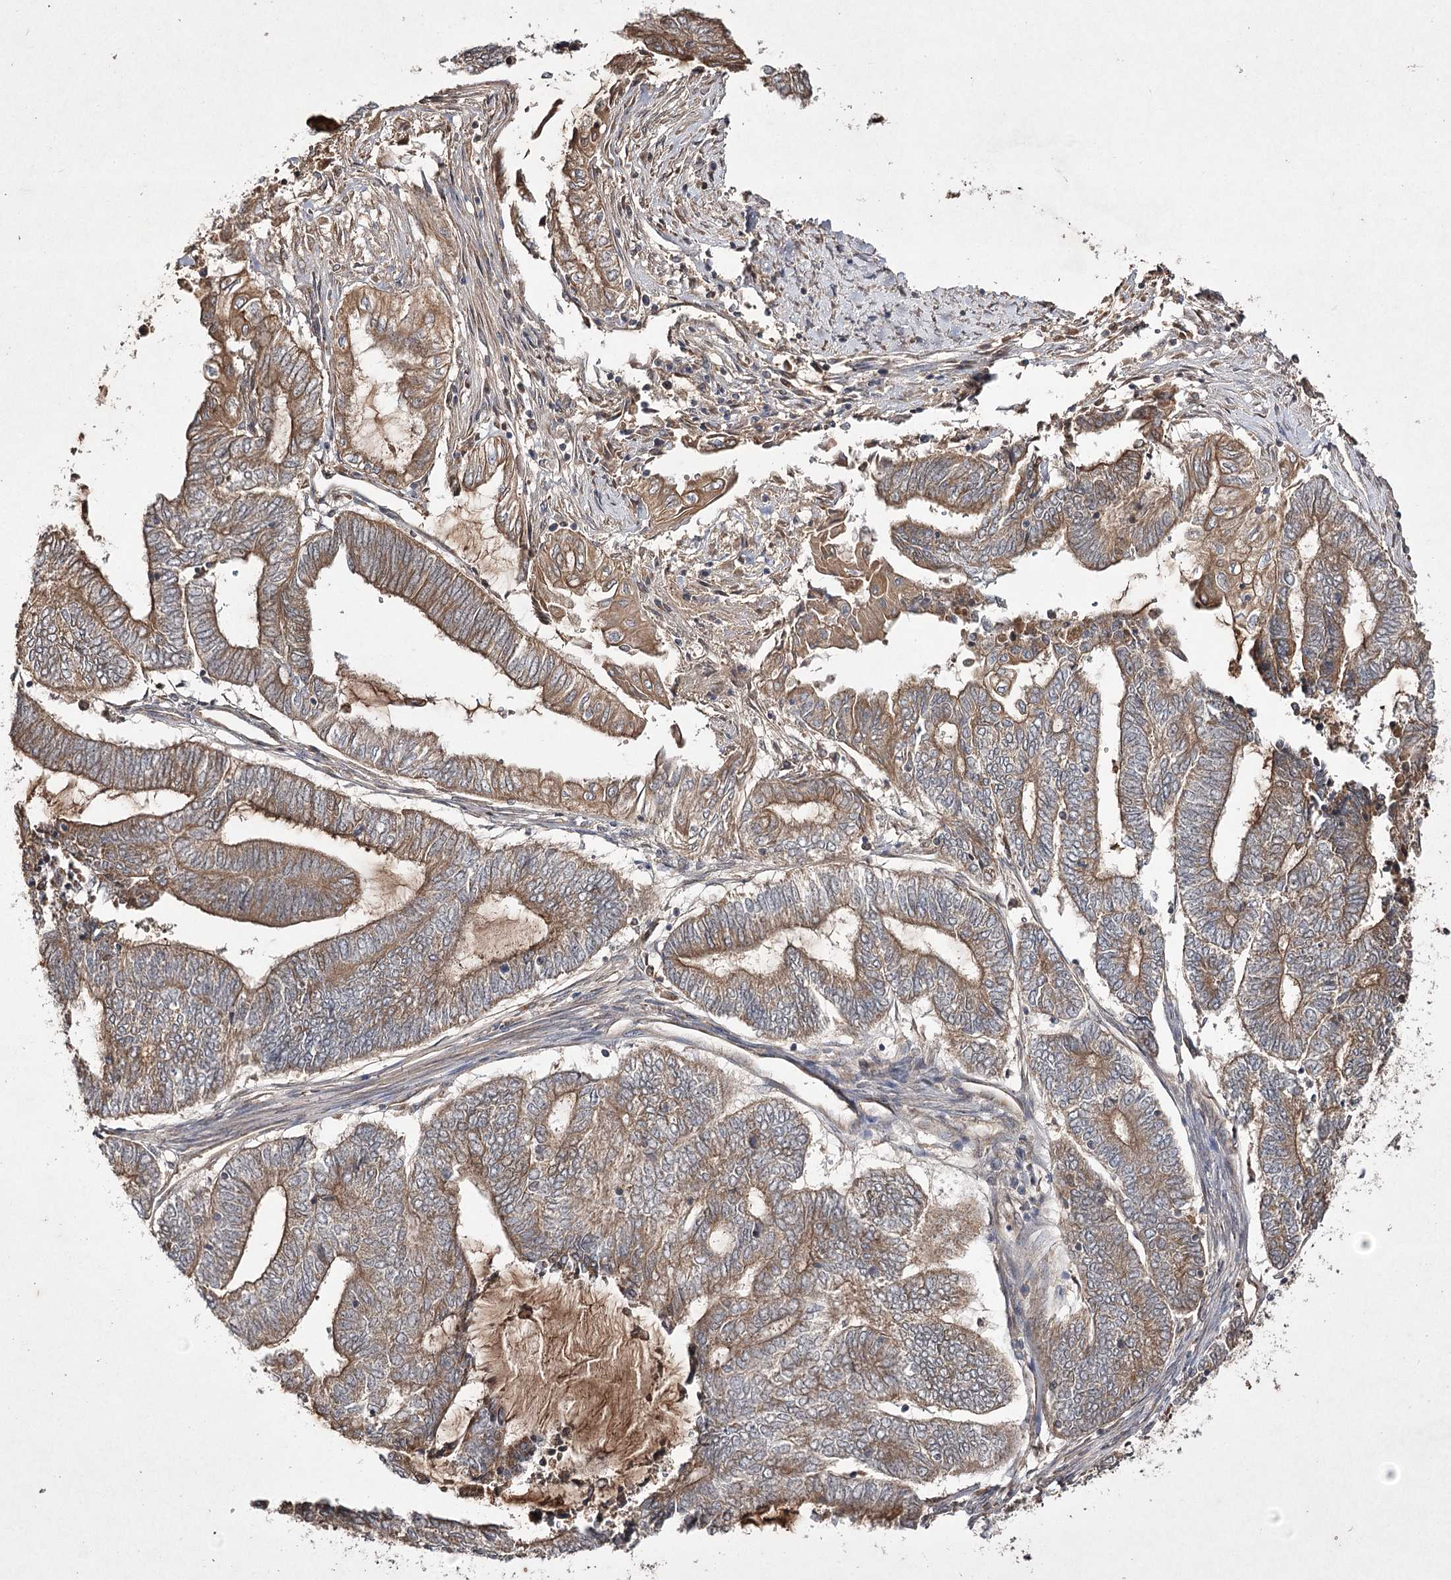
{"staining": {"intensity": "moderate", "quantity": "25%-75%", "location": "cytoplasmic/membranous"}, "tissue": "endometrial cancer", "cell_type": "Tumor cells", "image_type": "cancer", "snomed": [{"axis": "morphology", "description": "Adenocarcinoma, NOS"}, {"axis": "topography", "description": "Uterus"}, {"axis": "topography", "description": "Endometrium"}], "caption": "The histopathology image exhibits immunohistochemical staining of endometrial cancer (adenocarcinoma). There is moderate cytoplasmic/membranous staining is identified in approximately 25%-75% of tumor cells. Ihc stains the protein in brown and the nuclei are stained blue.", "gene": "FANCL", "patient": {"sex": "female", "age": 70}}